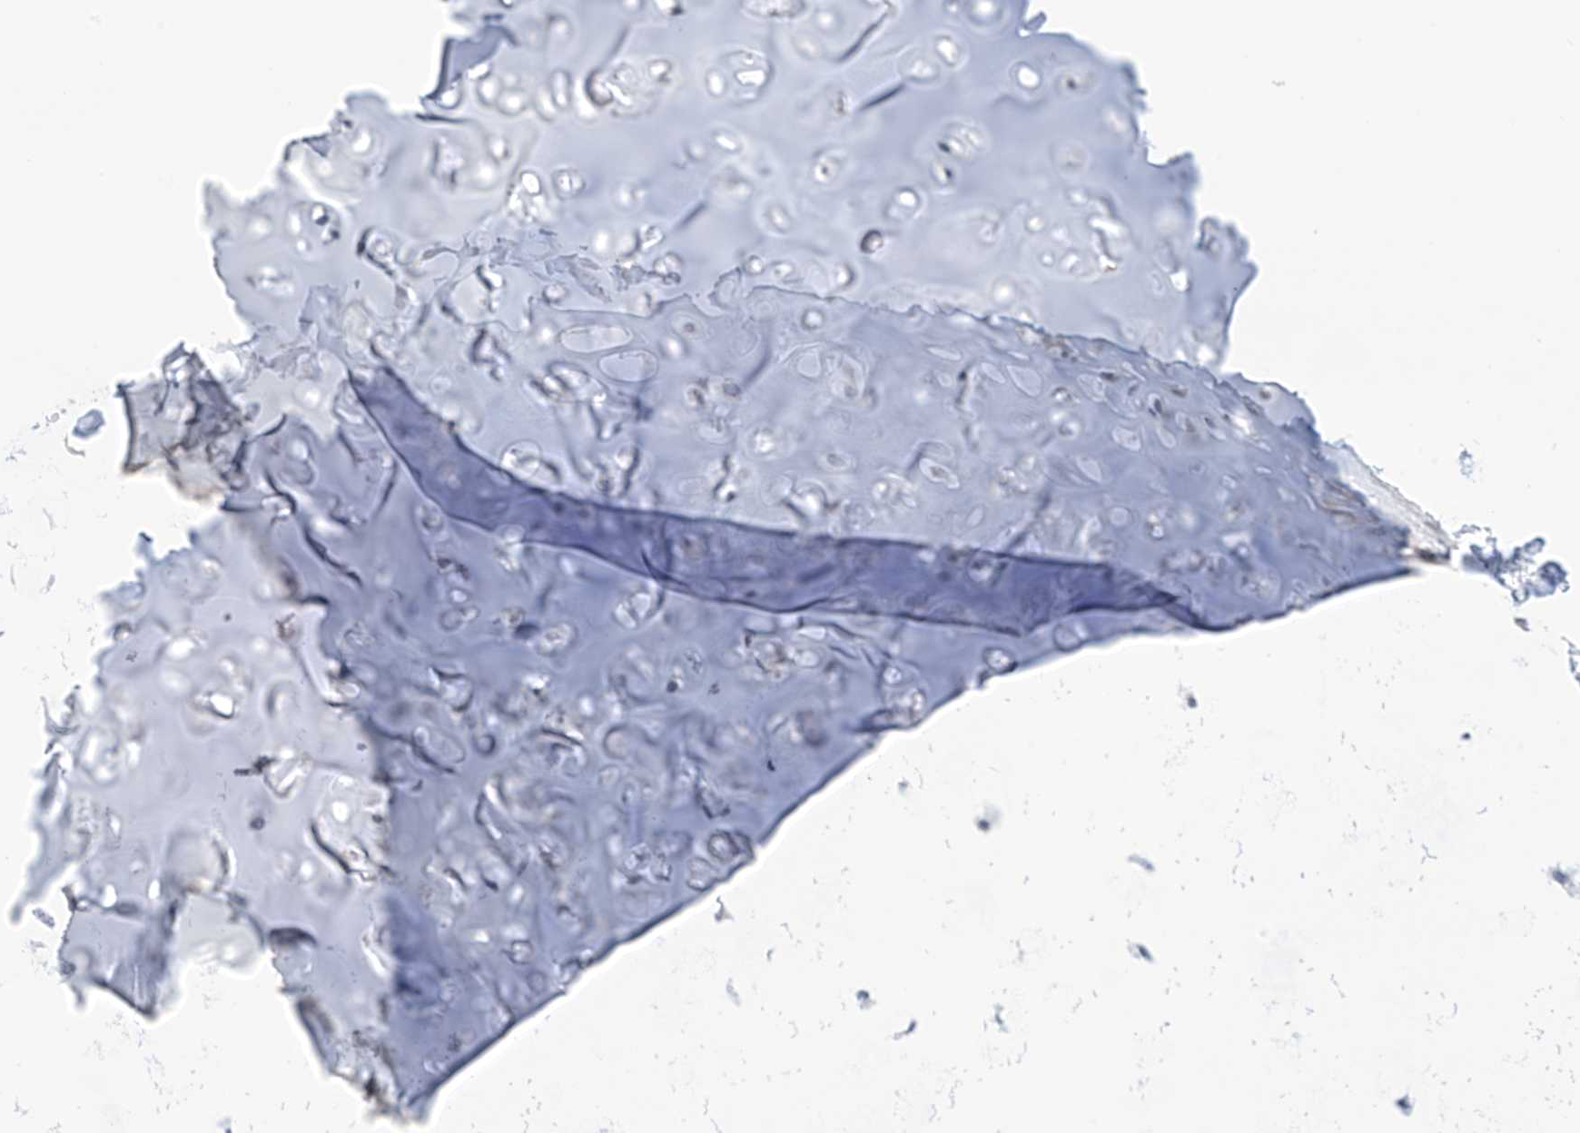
{"staining": {"intensity": "negative", "quantity": "none", "location": "none"}, "tissue": "adipose tissue", "cell_type": "Adipocytes", "image_type": "normal", "snomed": [{"axis": "morphology", "description": "Normal tissue, NOS"}, {"axis": "morphology", "description": "Basal cell carcinoma"}, {"axis": "topography", "description": "Cartilage tissue"}, {"axis": "topography", "description": "Nasopharynx"}, {"axis": "topography", "description": "Oral tissue"}], "caption": "A high-resolution histopathology image shows immunohistochemistry (IHC) staining of benign adipose tissue, which displays no significant positivity in adipocytes.", "gene": "TBXAS1", "patient": {"sex": "female", "age": 77}}